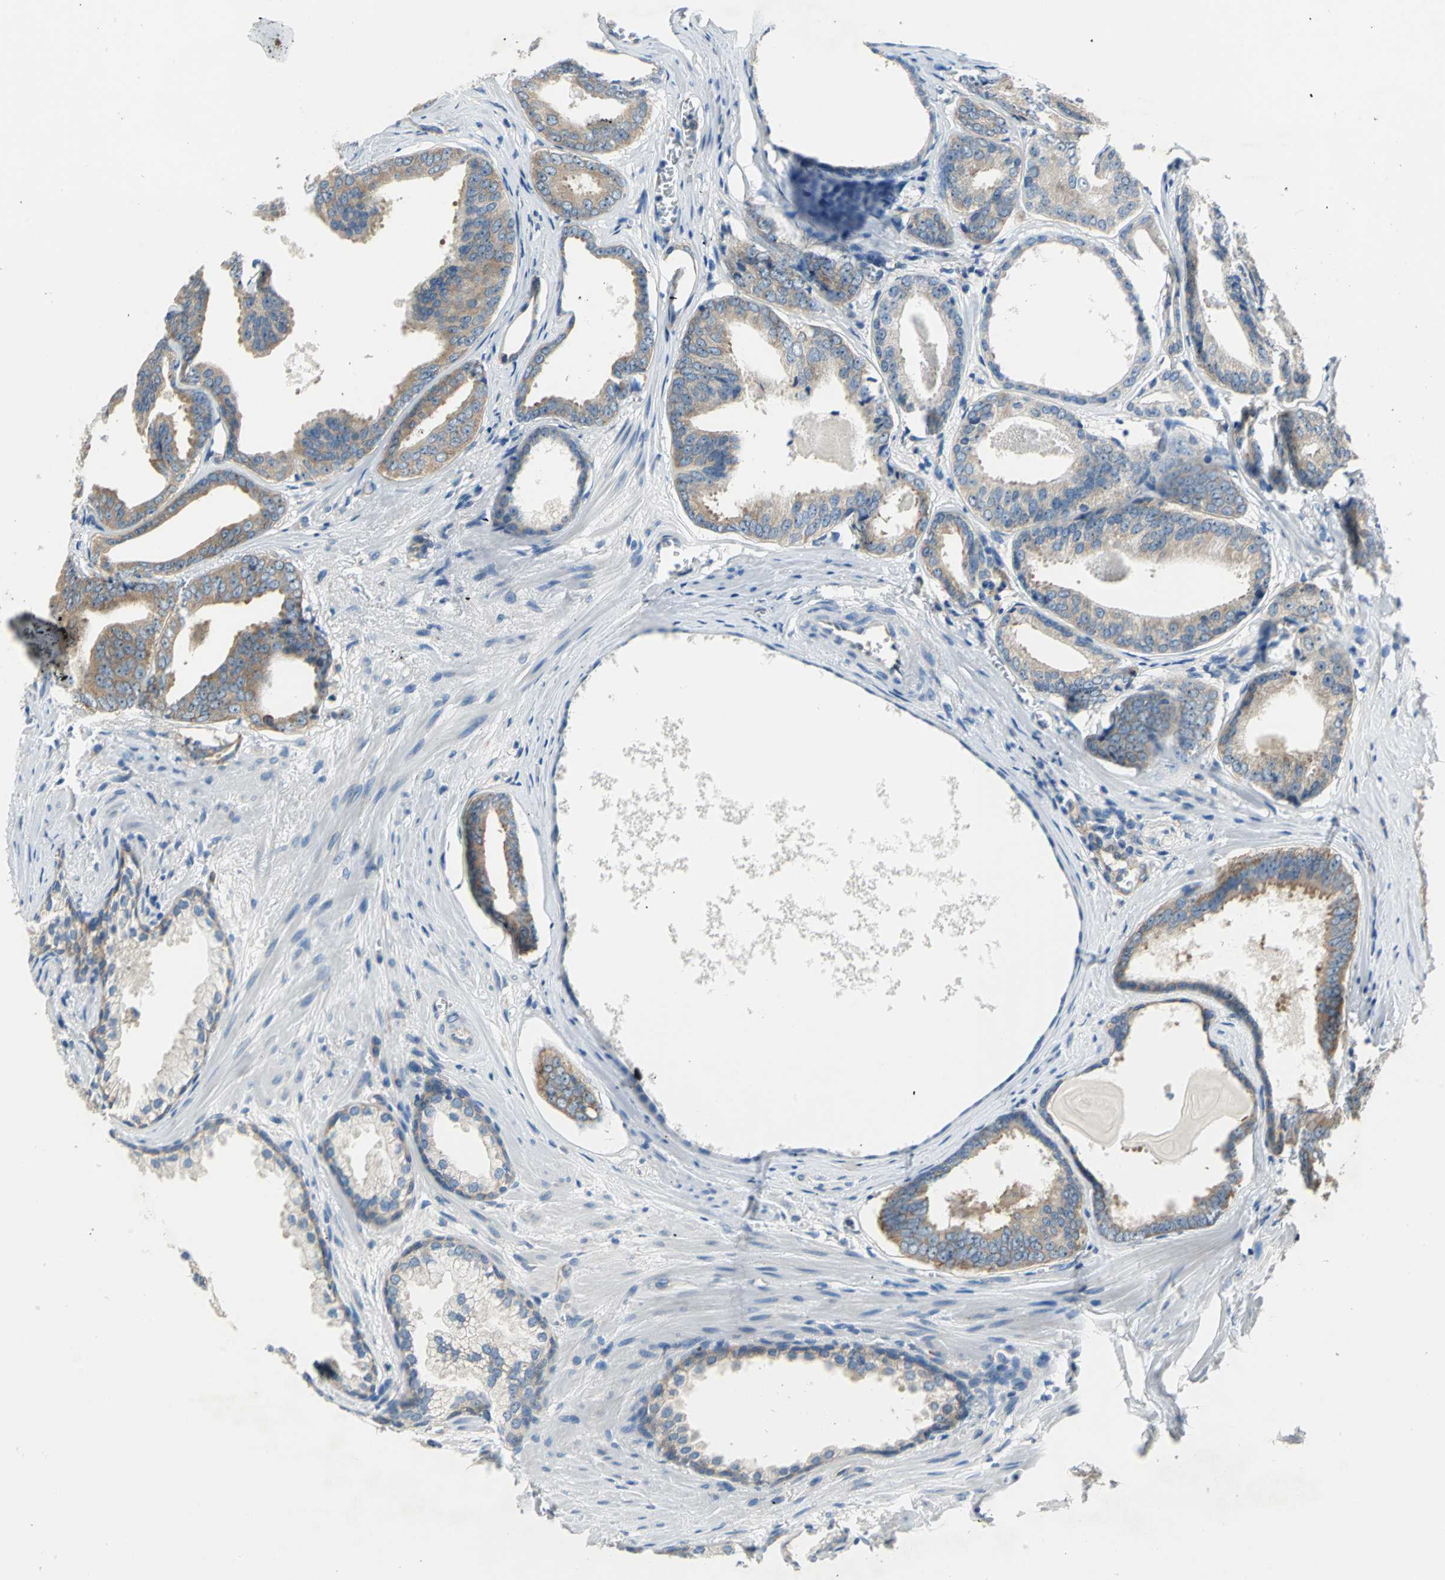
{"staining": {"intensity": "moderate", "quantity": ">75%", "location": "cytoplasmic/membranous"}, "tissue": "prostate cancer", "cell_type": "Tumor cells", "image_type": "cancer", "snomed": [{"axis": "morphology", "description": "Adenocarcinoma, Medium grade"}, {"axis": "topography", "description": "Prostate"}], "caption": "Immunohistochemistry image of prostate cancer (adenocarcinoma (medium-grade)) stained for a protein (brown), which reveals medium levels of moderate cytoplasmic/membranous positivity in about >75% of tumor cells.", "gene": "TRIM25", "patient": {"sex": "male", "age": 79}}